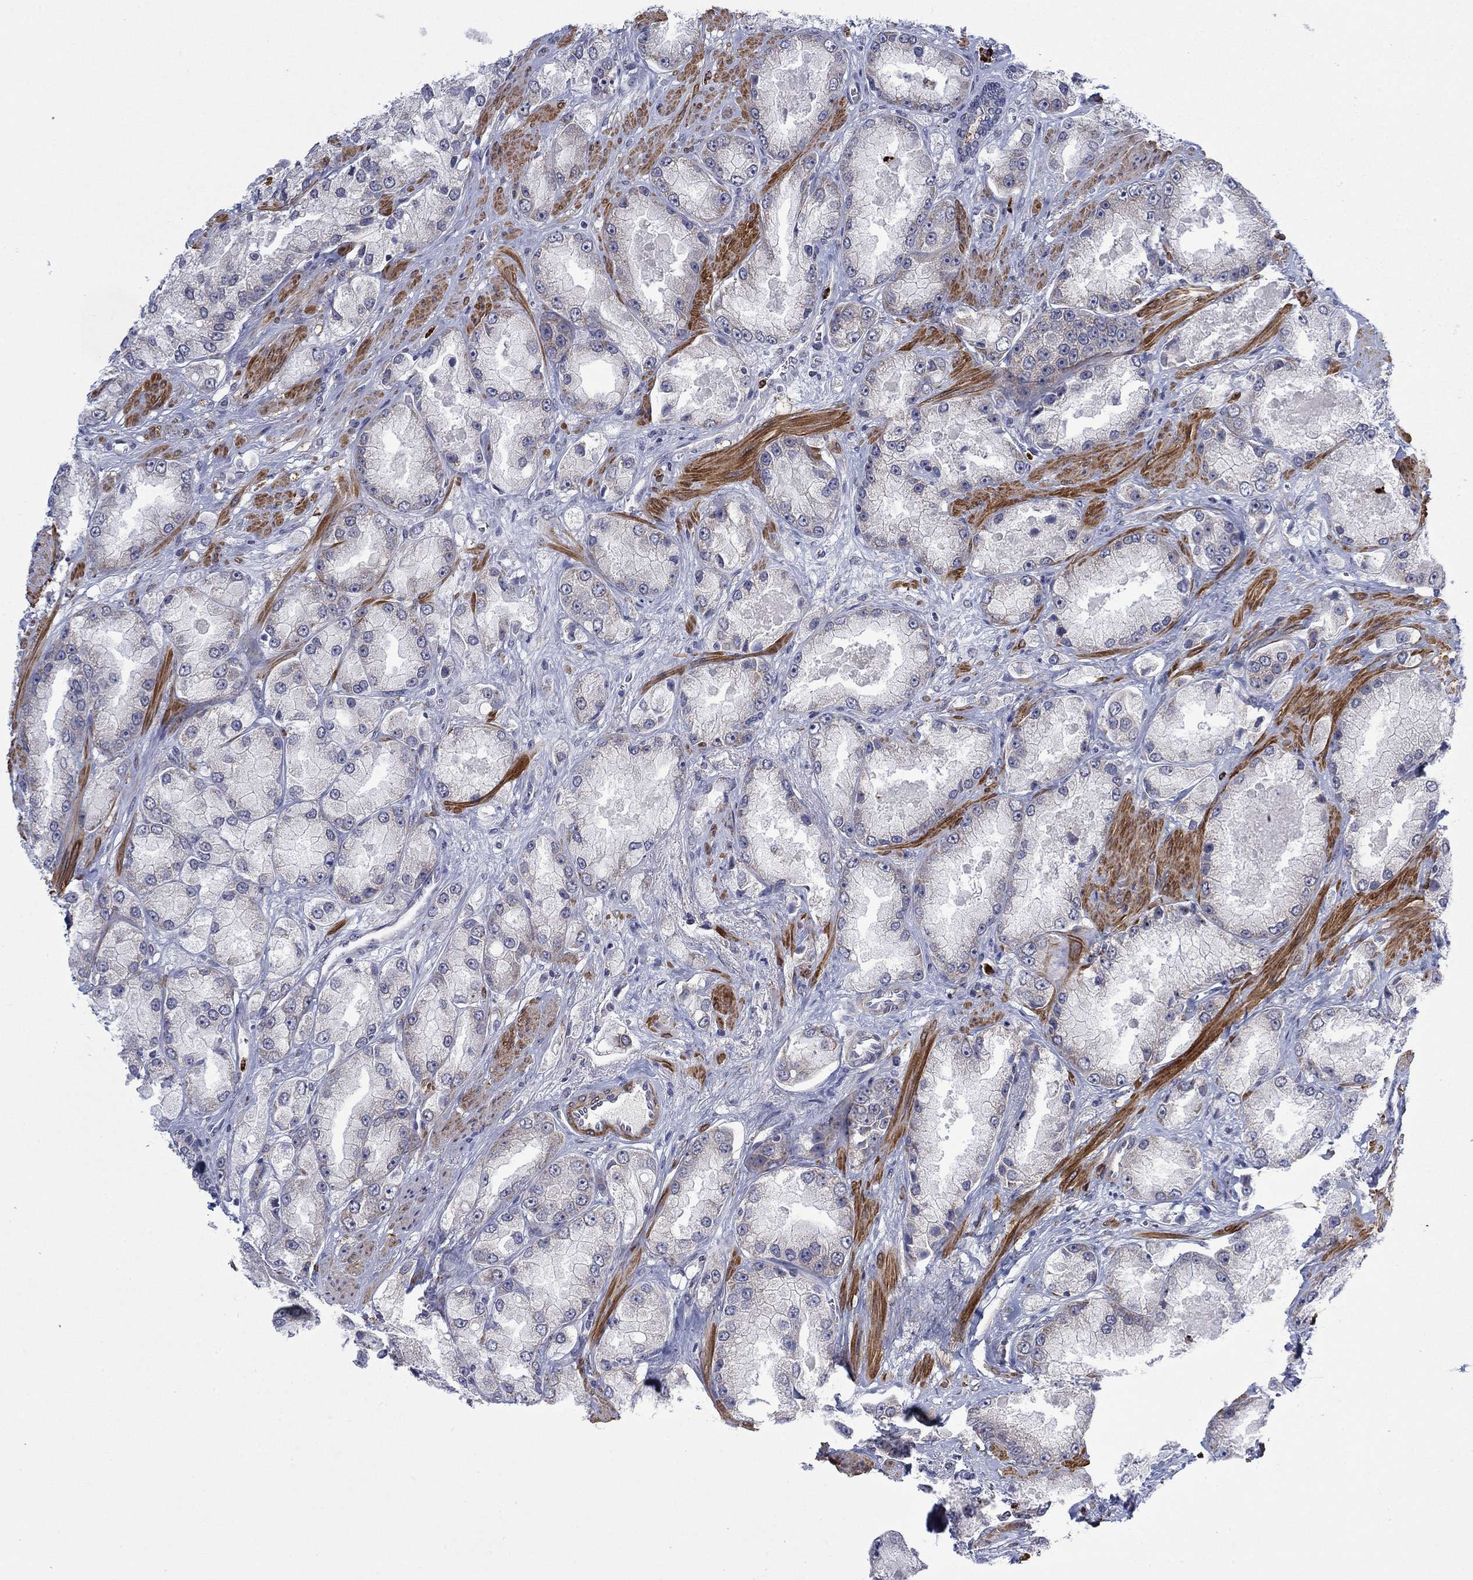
{"staining": {"intensity": "negative", "quantity": "none", "location": "none"}, "tissue": "prostate cancer", "cell_type": "Tumor cells", "image_type": "cancer", "snomed": [{"axis": "morphology", "description": "Adenocarcinoma, NOS"}, {"axis": "topography", "description": "Prostate and seminal vesicle, NOS"}, {"axis": "topography", "description": "Prostate"}], "caption": "This is a image of immunohistochemistry staining of adenocarcinoma (prostate), which shows no expression in tumor cells.", "gene": "MTRFR", "patient": {"sex": "male", "age": 64}}